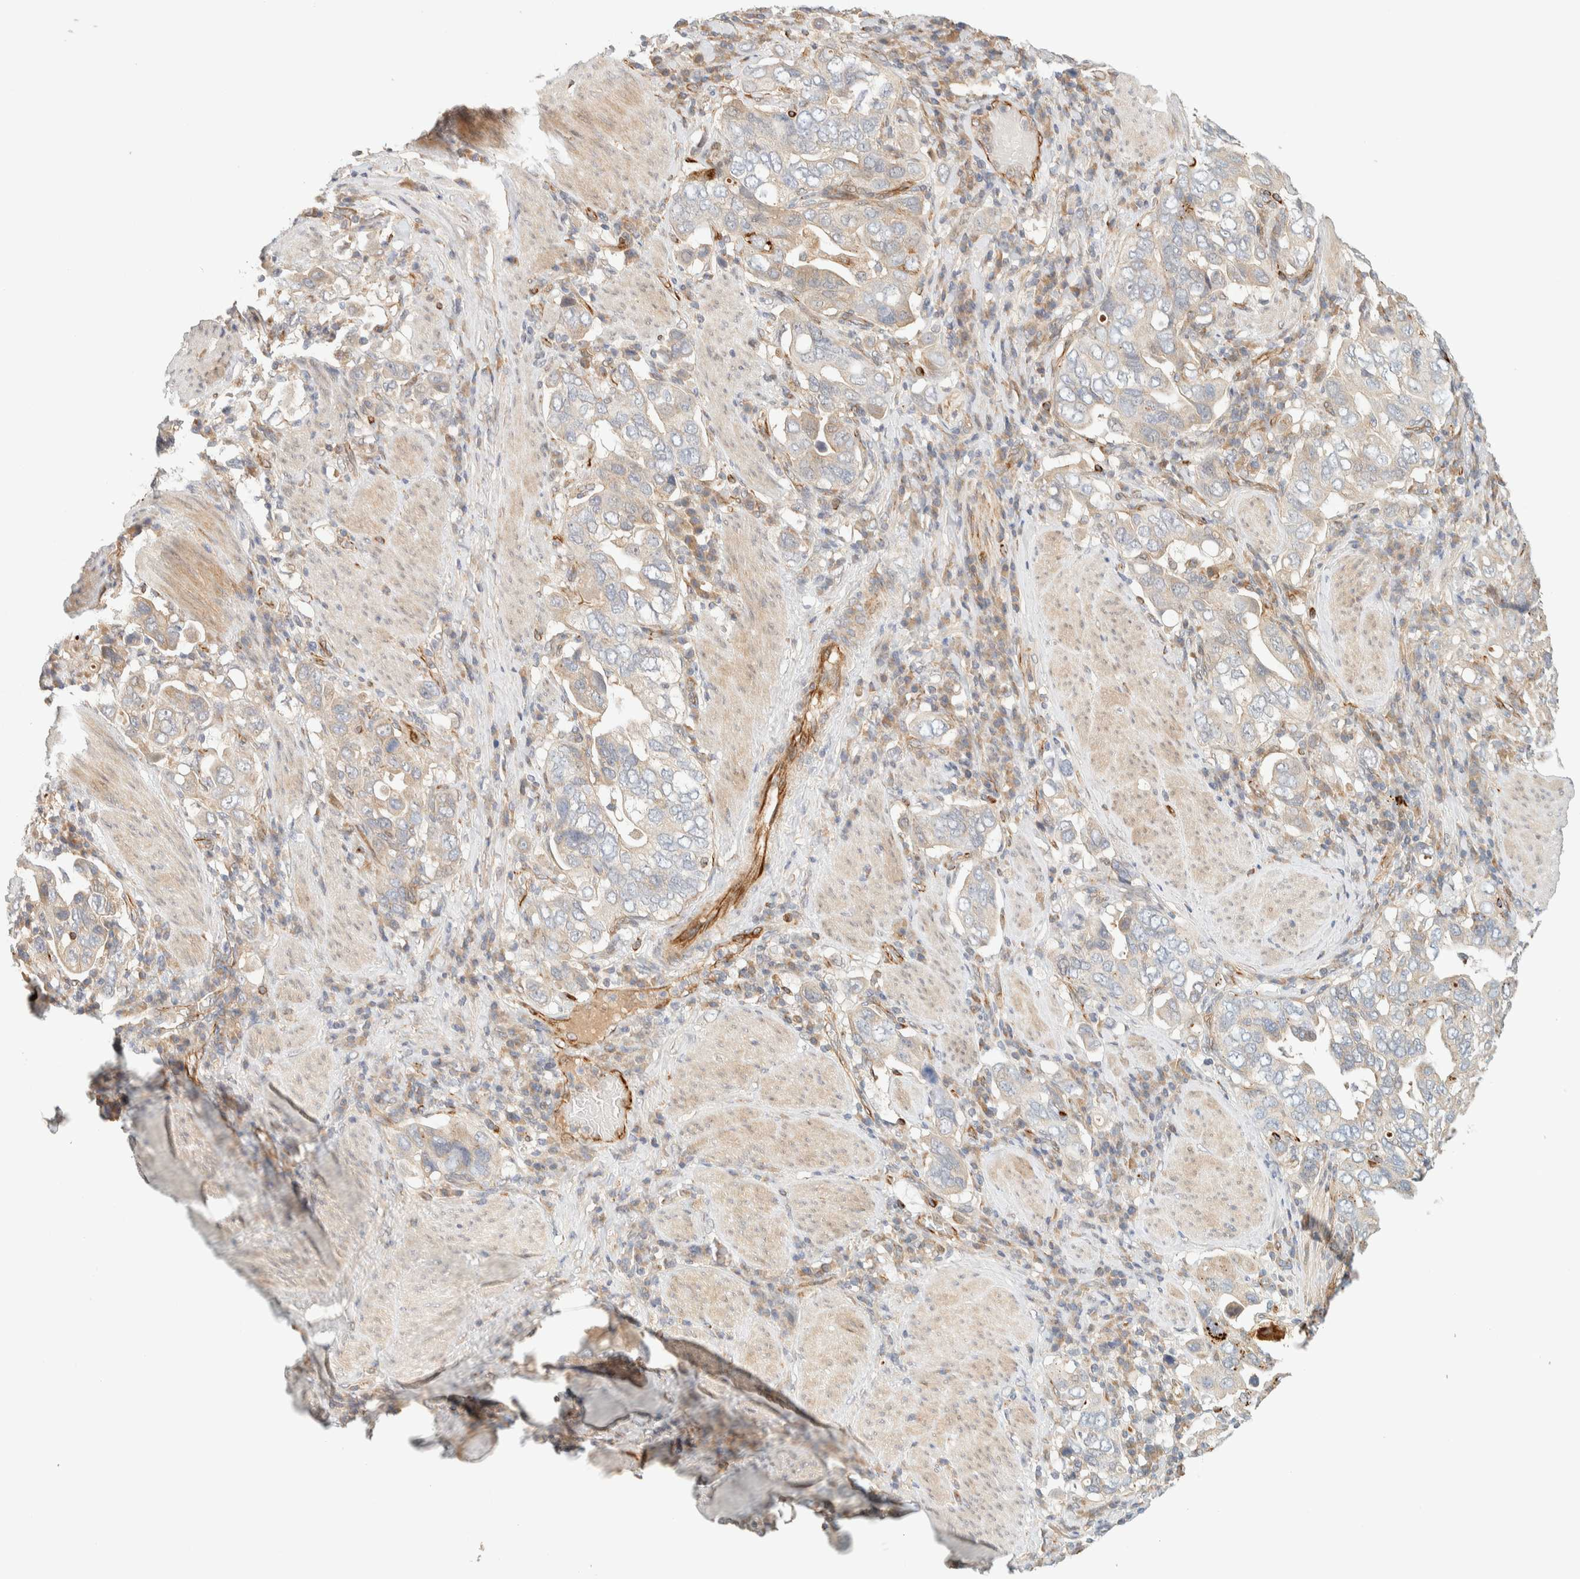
{"staining": {"intensity": "weak", "quantity": "<25%", "location": "cytoplasmic/membranous"}, "tissue": "stomach cancer", "cell_type": "Tumor cells", "image_type": "cancer", "snomed": [{"axis": "morphology", "description": "Adenocarcinoma, NOS"}, {"axis": "topography", "description": "Stomach, upper"}], "caption": "Immunohistochemistry (IHC) micrograph of neoplastic tissue: stomach cancer stained with DAB (3,3'-diaminobenzidine) reveals no significant protein positivity in tumor cells.", "gene": "FAT1", "patient": {"sex": "male", "age": 62}}